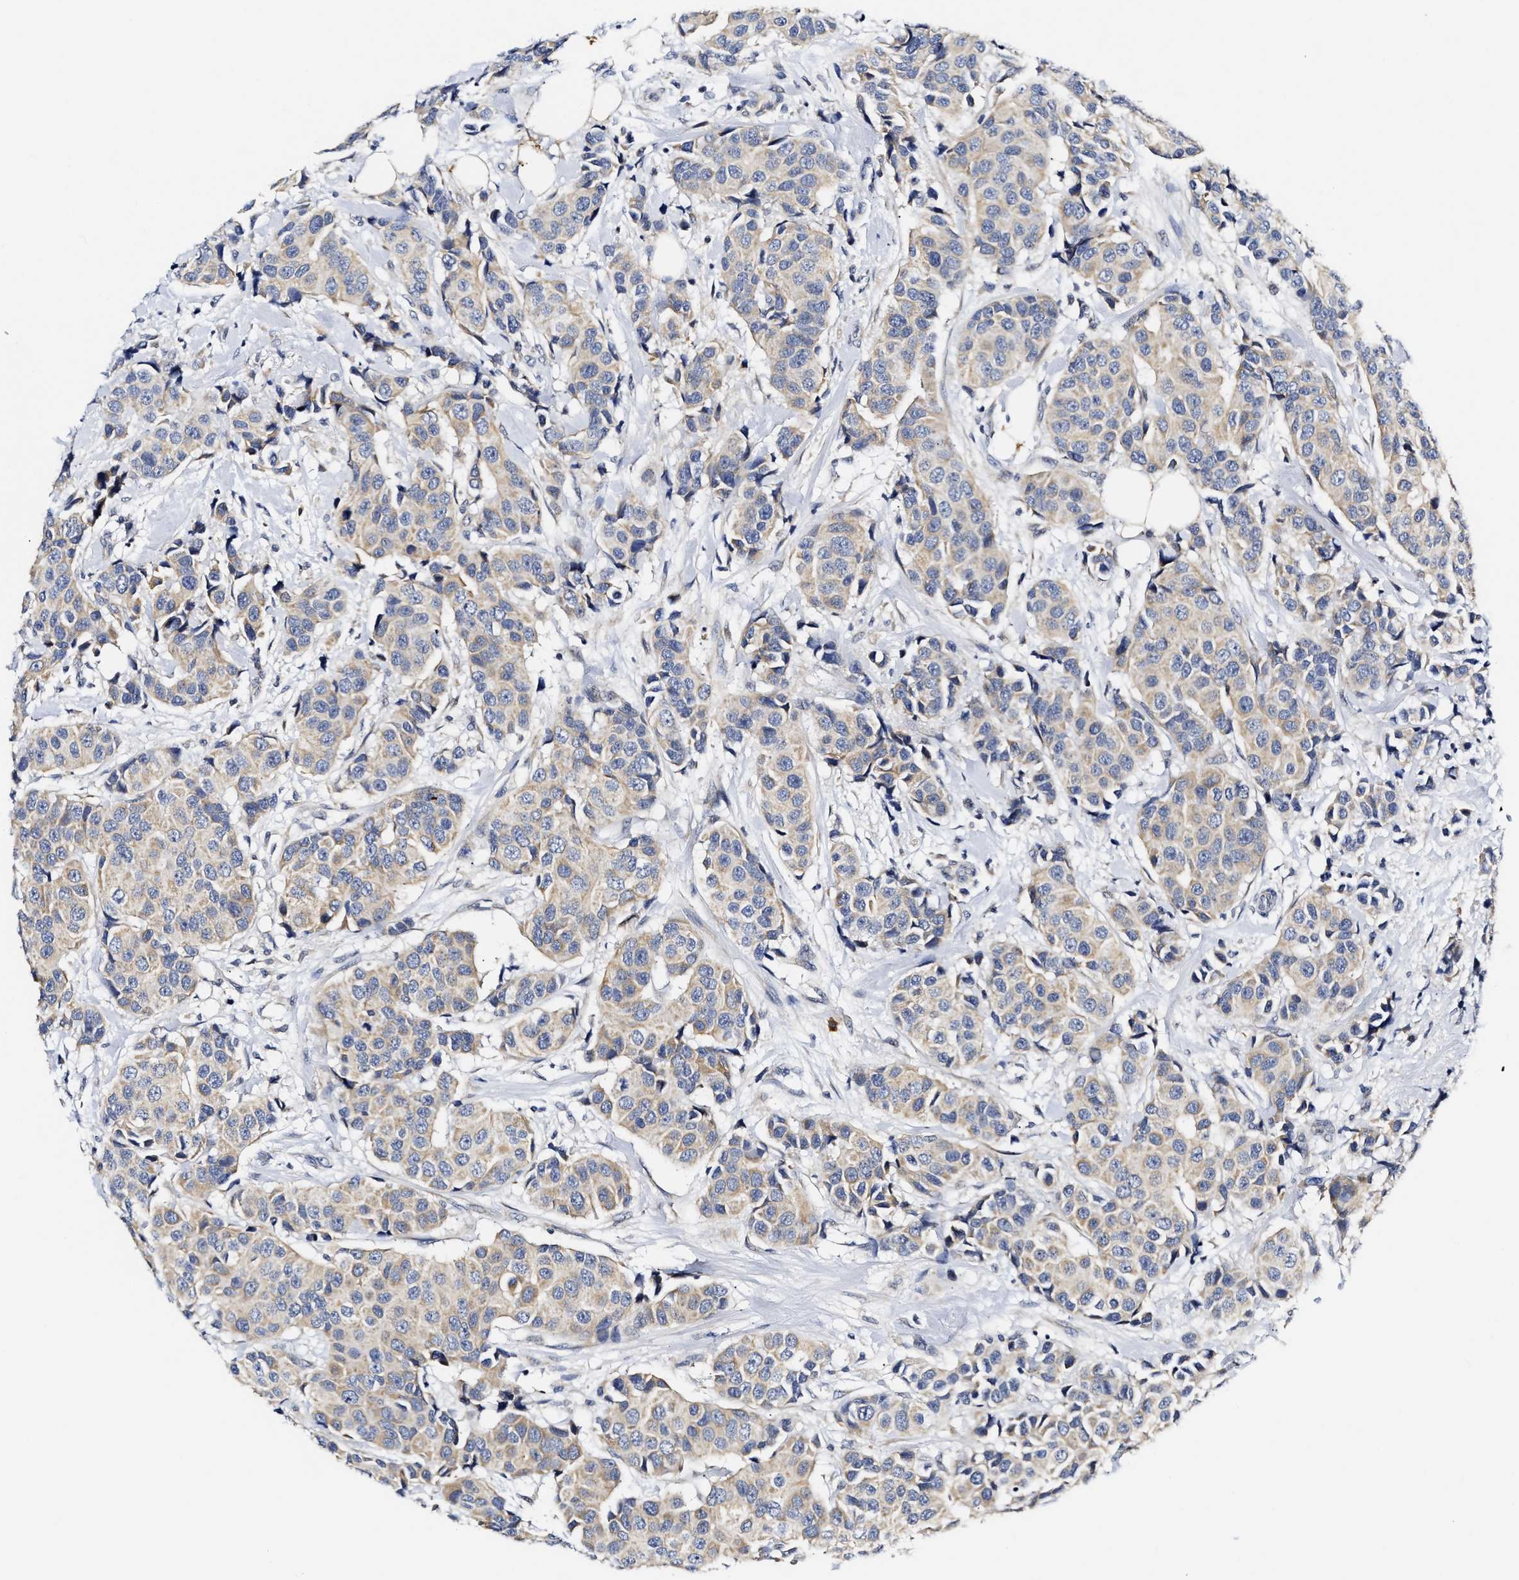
{"staining": {"intensity": "weak", "quantity": "25%-75%", "location": "cytoplasmic/membranous"}, "tissue": "breast cancer", "cell_type": "Tumor cells", "image_type": "cancer", "snomed": [{"axis": "morphology", "description": "Normal tissue, NOS"}, {"axis": "morphology", "description": "Duct carcinoma"}, {"axis": "topography", "description": "Breast"}], "caption": "Breast cancer (invasive ductal carcinoma) tissue reveals weak cytoplasmic/membranous expression in approximately 25%-75% of tumor cells, visualized by immunohistochemistry.", "gene": "RINT1", "patient": {"sex": "female", "age": 39}}